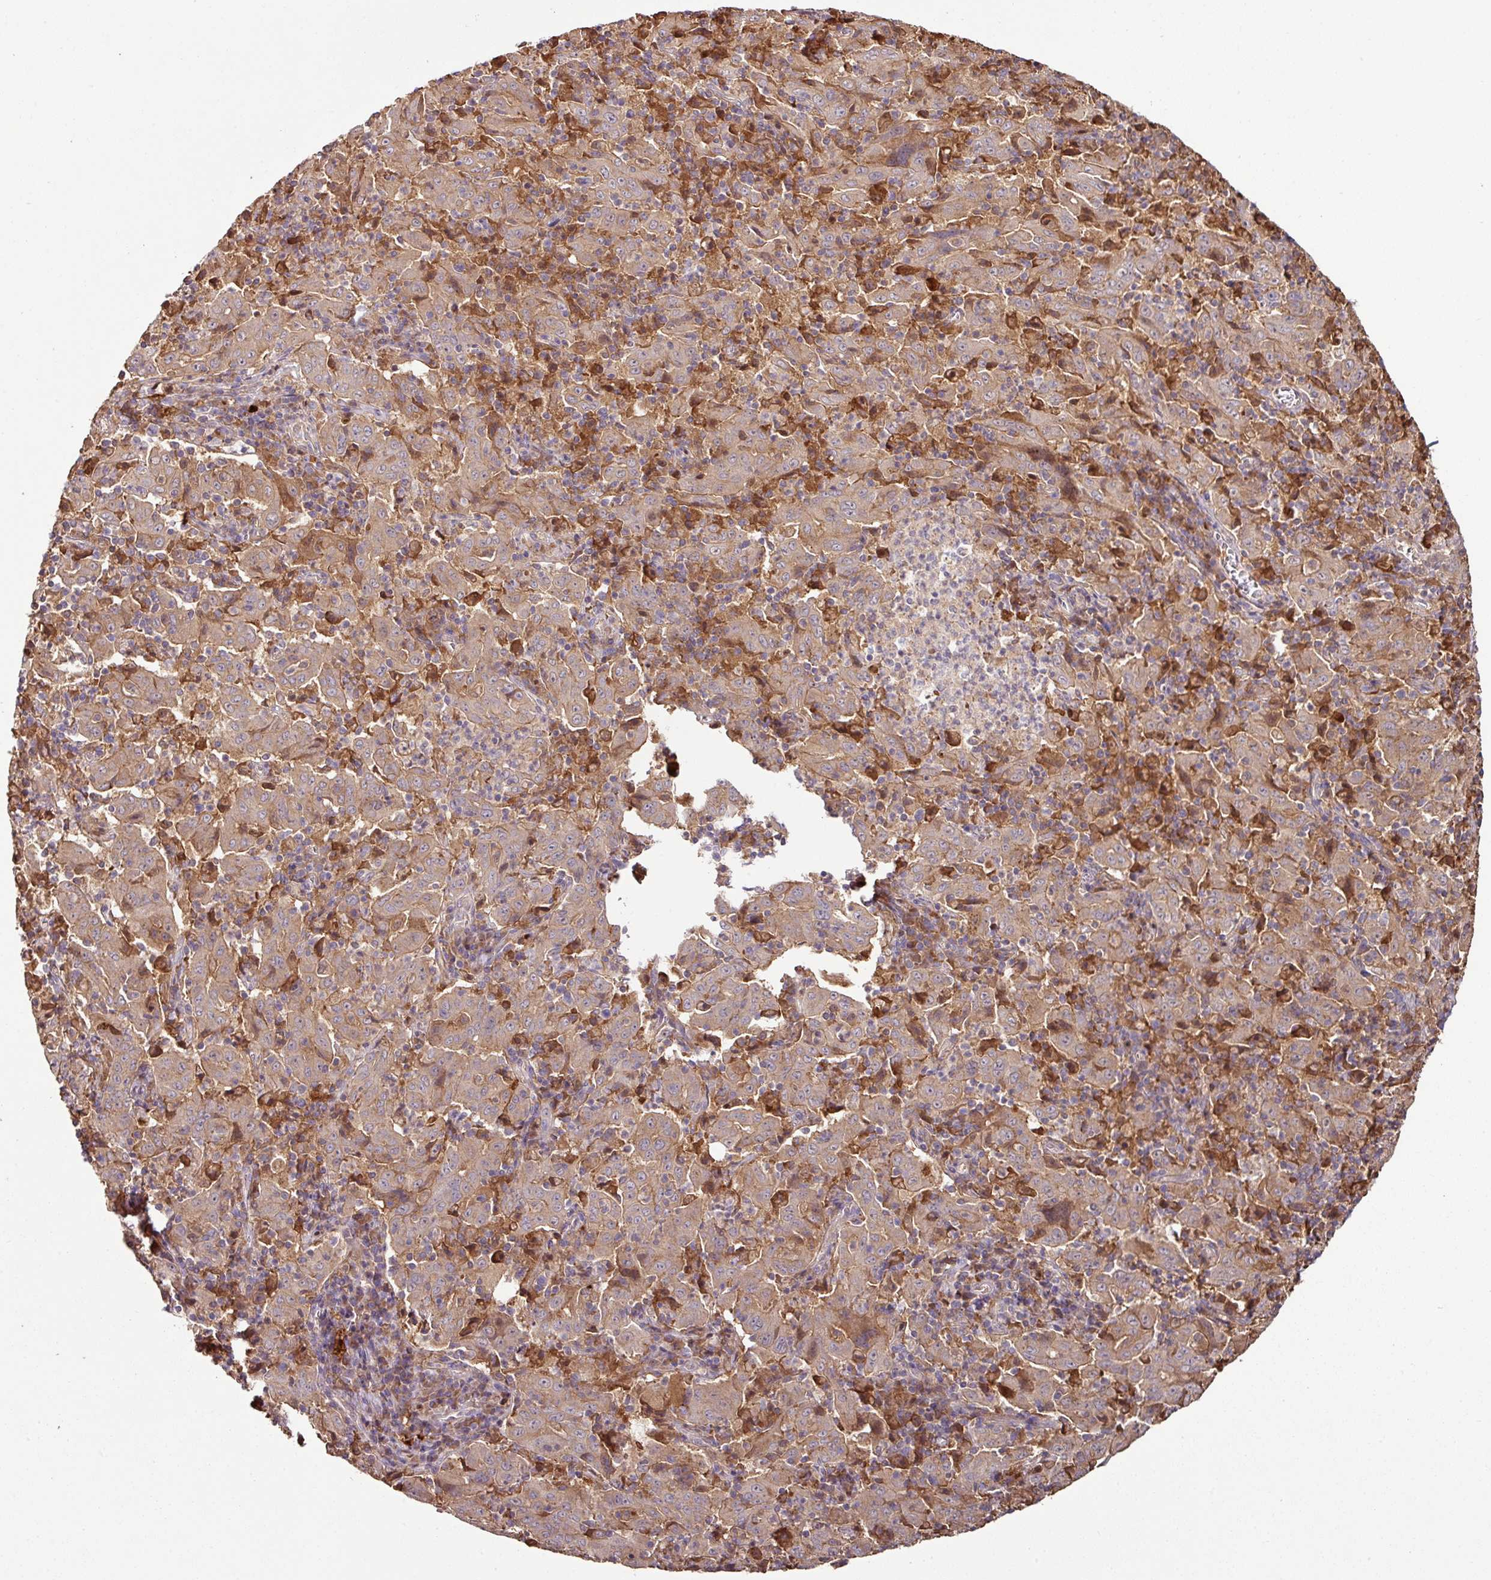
{"staining": {"intensity": "moderate", "quantity": ">75%", "location": "cytoplasmic/membranous"}, "tissue": "pancreatic cancer", "cell_type": "Tumor cells", "image_type": "cancer", "snomed": [{"axis": "morphology", "description": "Adenocarcinoma, NOS"}, {"axis": "topography", "description": "Pancreas"}], "caption": "Pancreatic cancer stained with DAB (3,3'-diaminobenzidine) immunohistochemistry exhibits medium levels of moderate cytoplasmic/membranous expression in about >75% of tumor cells. (DAB IHC with brightfield microscopy, high magnification).", "gene": "GNPDA1", "patient": {"sex": "male", "age": 63}}